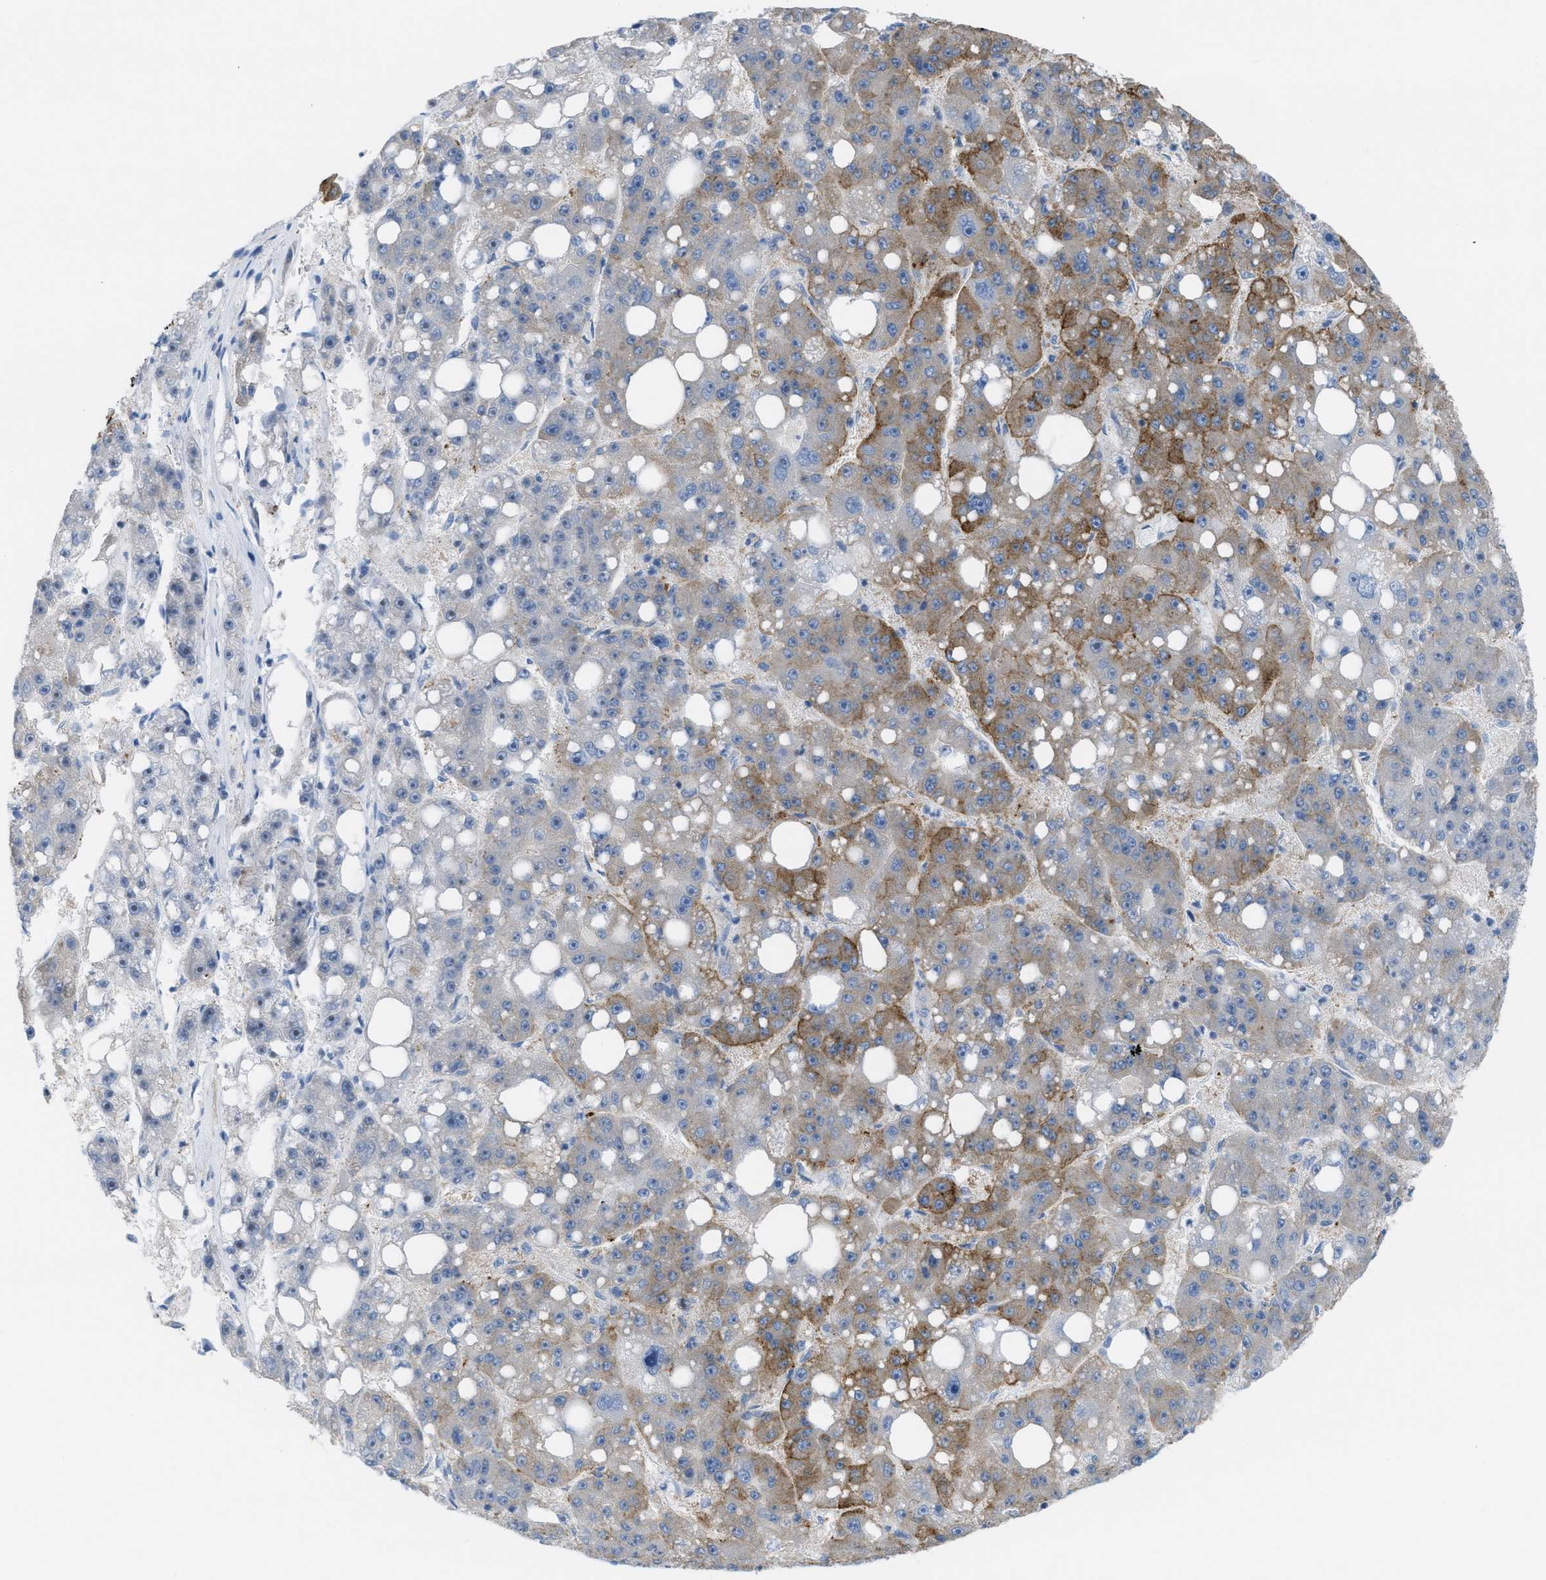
{"staining": {"intensity": "moderate", "quantity": "25%-75%", "location": "cytoplasmic/membranous"}, "tissue": "liver cancer", "cell_type": "Tumor cells", "image_type": "cancer", "snomed": [{"axis": "morphology", "description": "Carcinoma, Hepatocellular, NOS"}, {"axis": "topography", "description": "Liver"}], "caption": "A micrograph showing moderate cytoplasmic/membranous positivity in about 25%-75% of tumor cells in liver hepatocellular carcinoma, as visualized by brown immunohistochemical staining.", "gene": "ASGR1", "patient": {"sex": "female", "age": 61}}